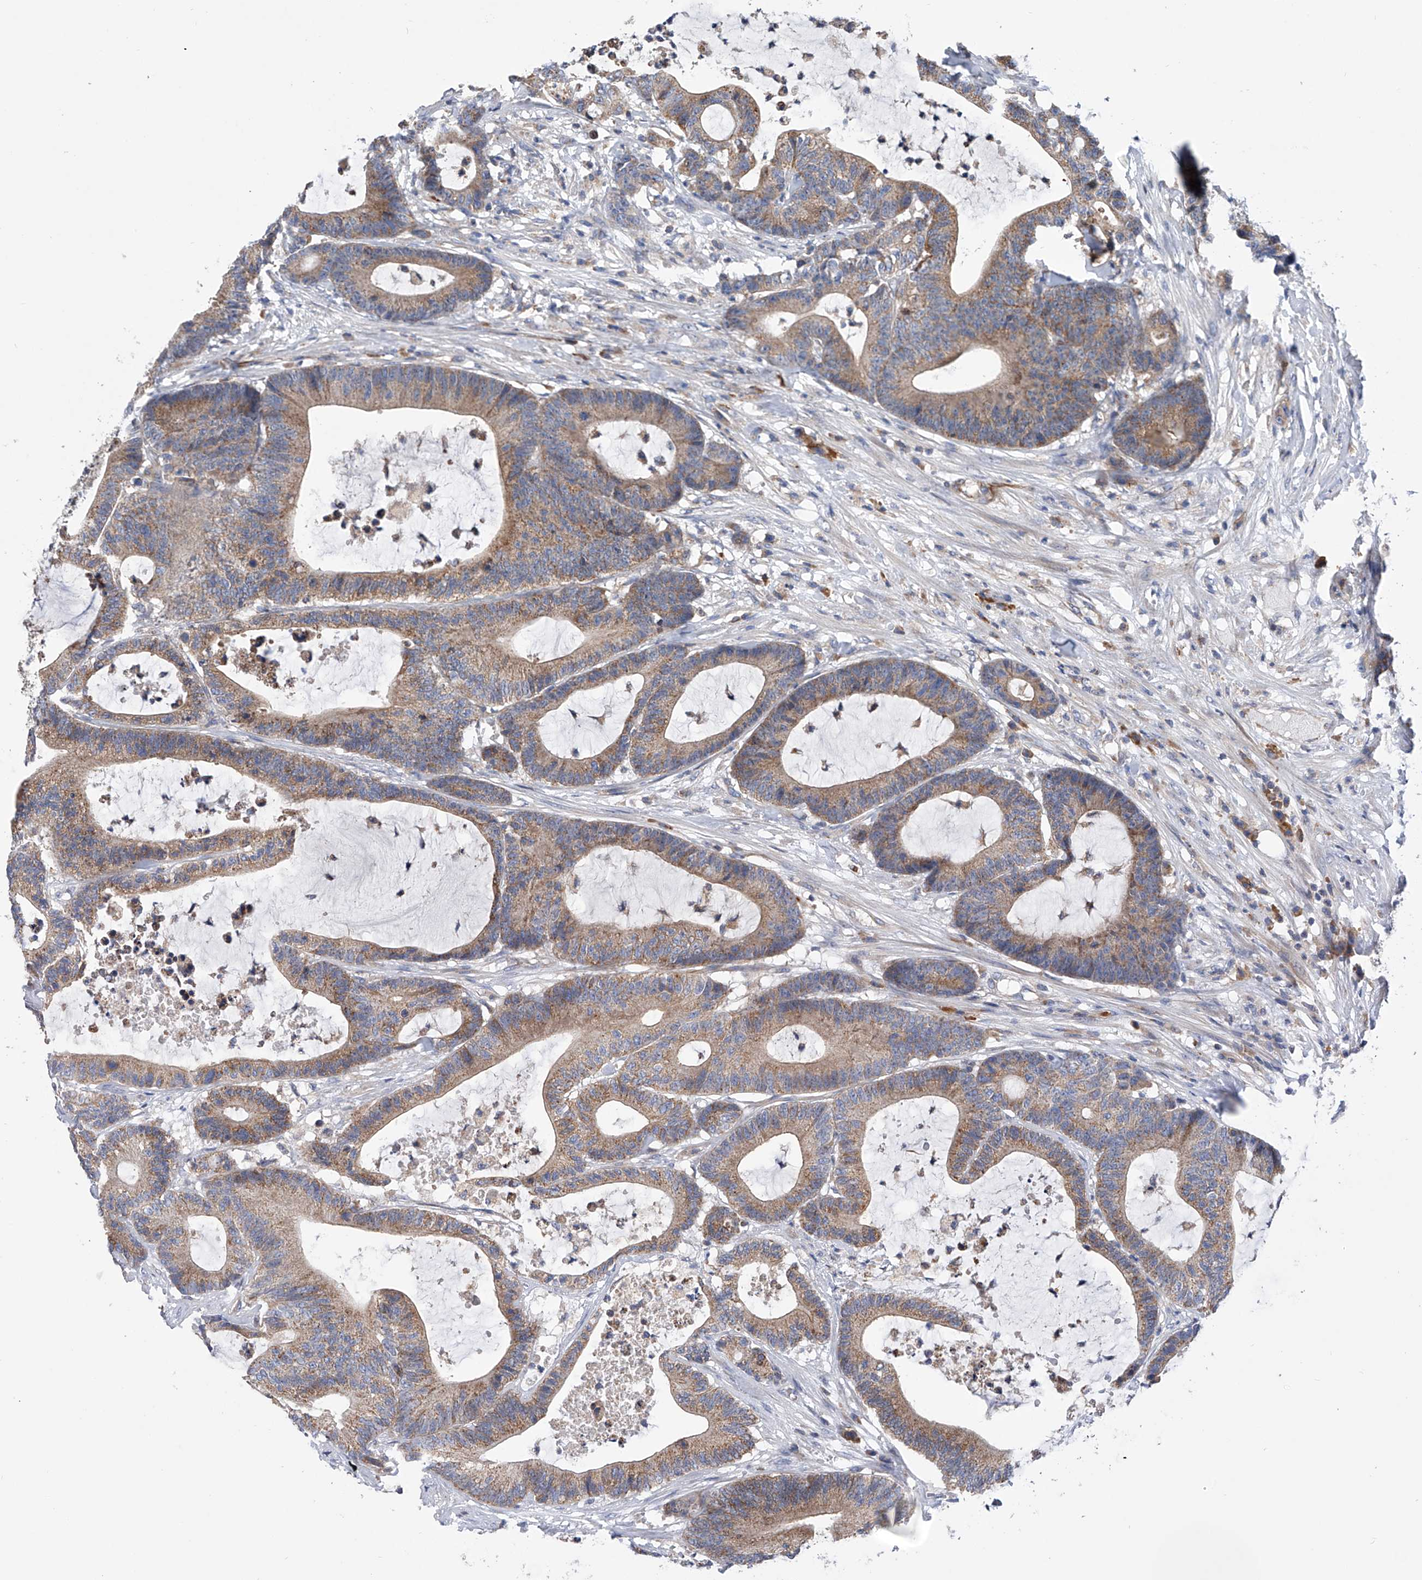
{"staining": {"intensity": "moderate", "quantity": ">75%", "location": "cytoplasmic/membranous"}, "tissue": "colorectal cancer", "cell_type": "Tumor cells", "image_type": "cancer", "snomed": [{"axis": "morphology", "description": "Adenocarcinoma, NOS"}, {"axis": "topography", "description": "Colon"}], "caption": "Moderate cytoplasmic/membranous protein staining is seen in approximately >75% of tumor cells in colorectal cancer.", "gene": "MLYCD", "patient": {"sex": "female", "age": 84}}